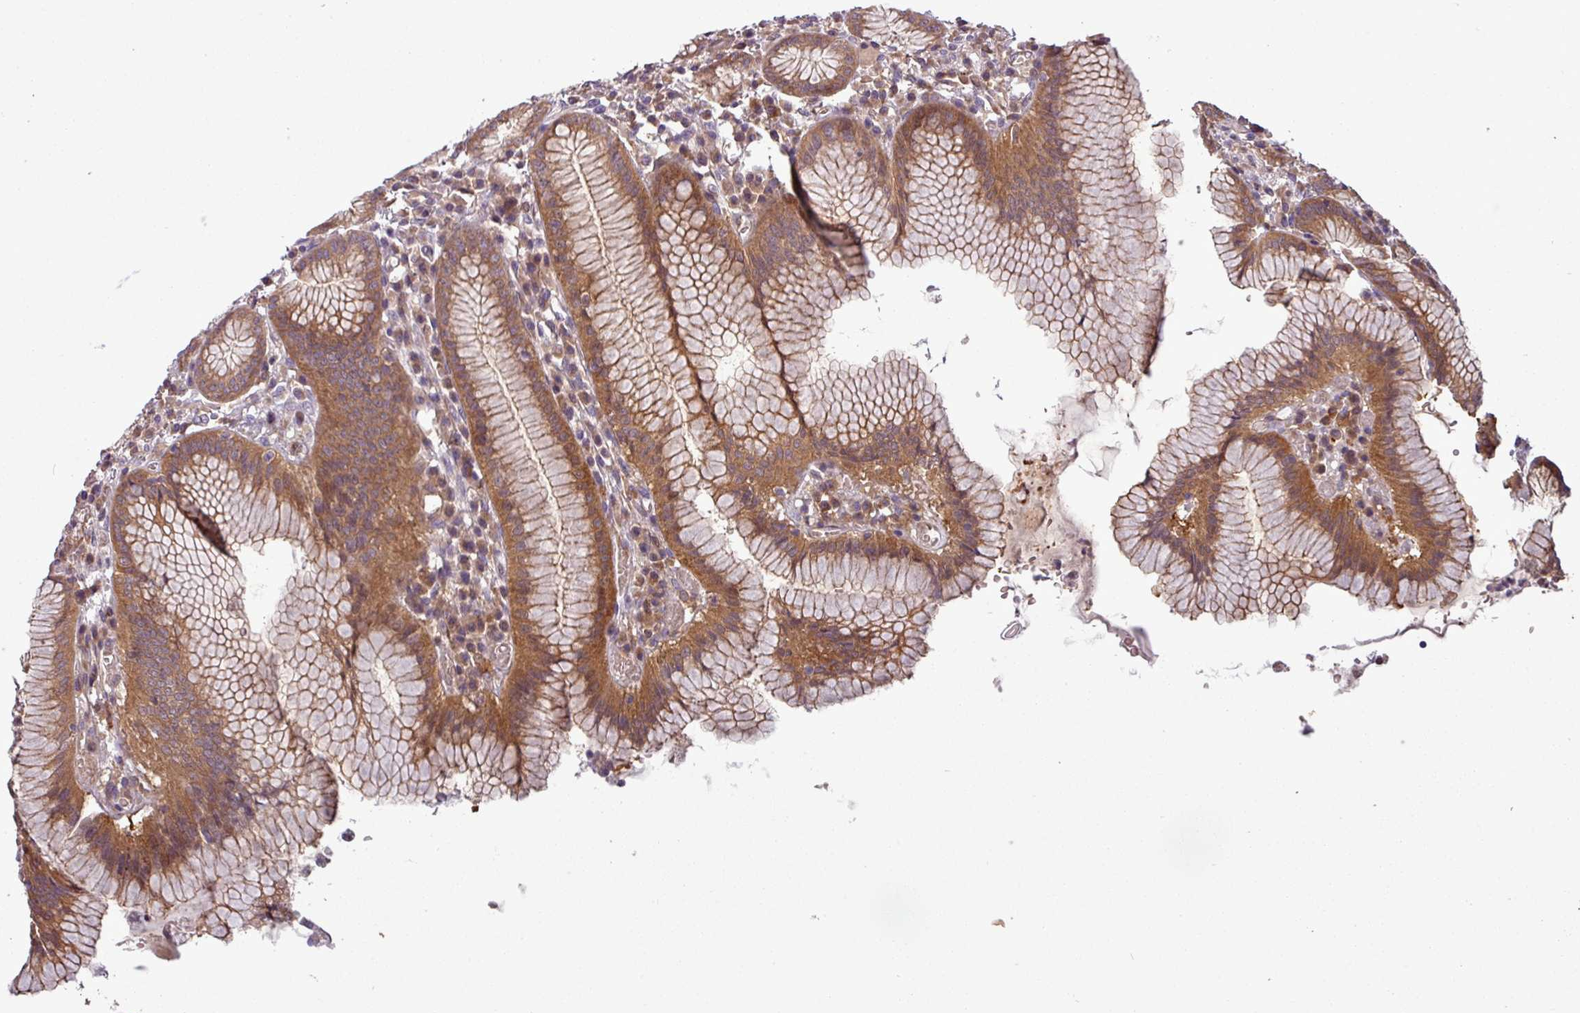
{"staining": {"intensity": "strong", "quantity": ">75%", "location": "cytoplasmic/membranous"}, "tissue": "stomach", "cell_type": "Glandular cells", "image_type": "normal", "snomed": [{"axis": "morphology", "description": "Normal tissue, NOS"}, {"axis": "topography", "description": "Stomach"}], "caption": "Stomach was stained to show a protein in brown. There is high levels of strong cytoplasmic/membranous staining in approximately >75% of glandular cells.", "gene": "SIRPB2", "patient": {"sex": "male", "age": 55}}